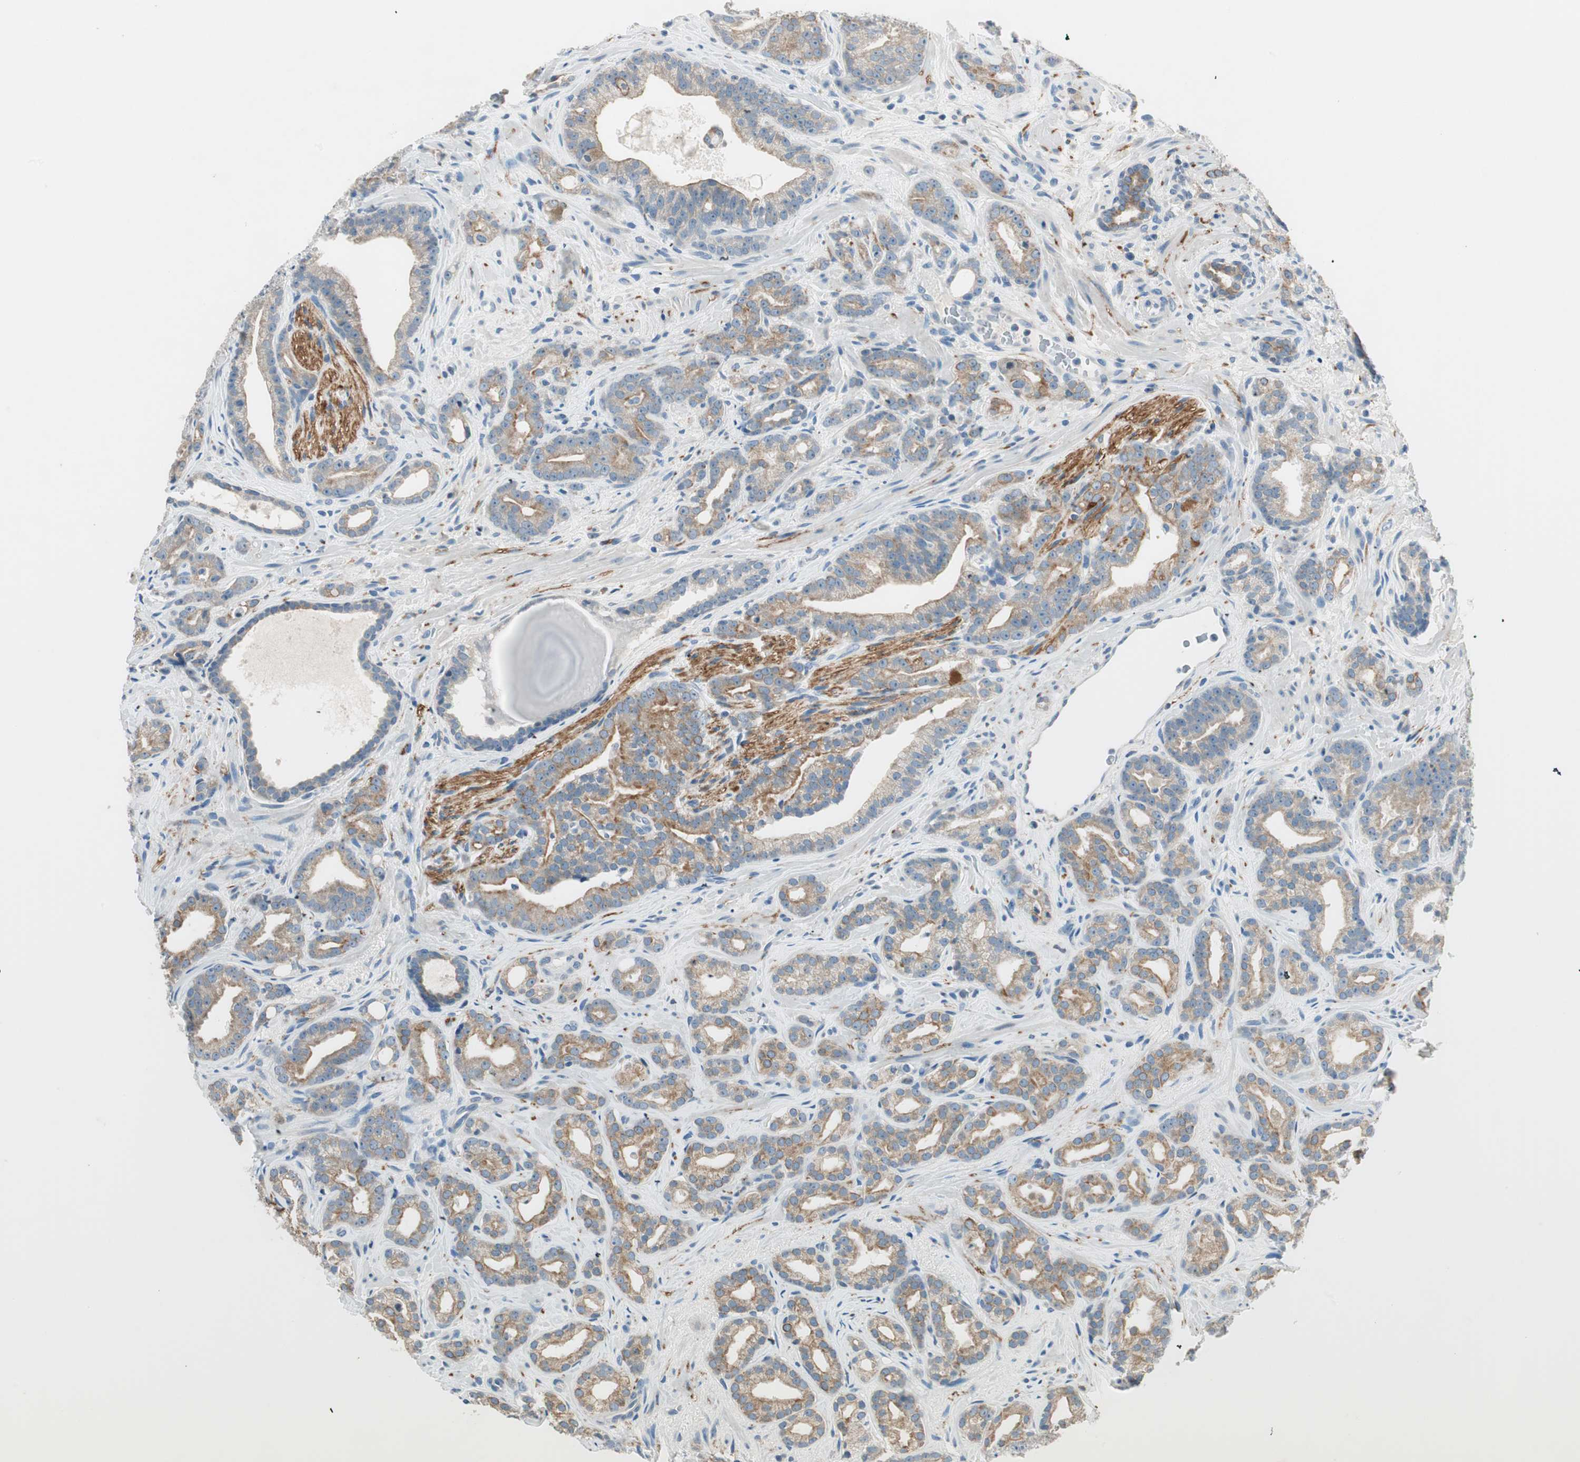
{"staining": {"intensity": "moderate", "quantity": ">75%", "location": "cytoplasmic/membranous"}, "tissue": "prostate cancer", "cell_type": "Tumor cells", "image_type": "cancer", "snomed": [{"axis": "morphology", "description": "Adenocarcinoma, Low grade"}, {"axis": "topography", "description": "Prostate"}], "caption": "Immunohistochemical staining of adenocarcinoma (low-grade) (prostate) displays medium levels of moderate cytoplasmic/membranous protein positivity in about >75% of tumor cells.", "gene": "GNAO1", "patient": {"sex": "male", "age": 63}}